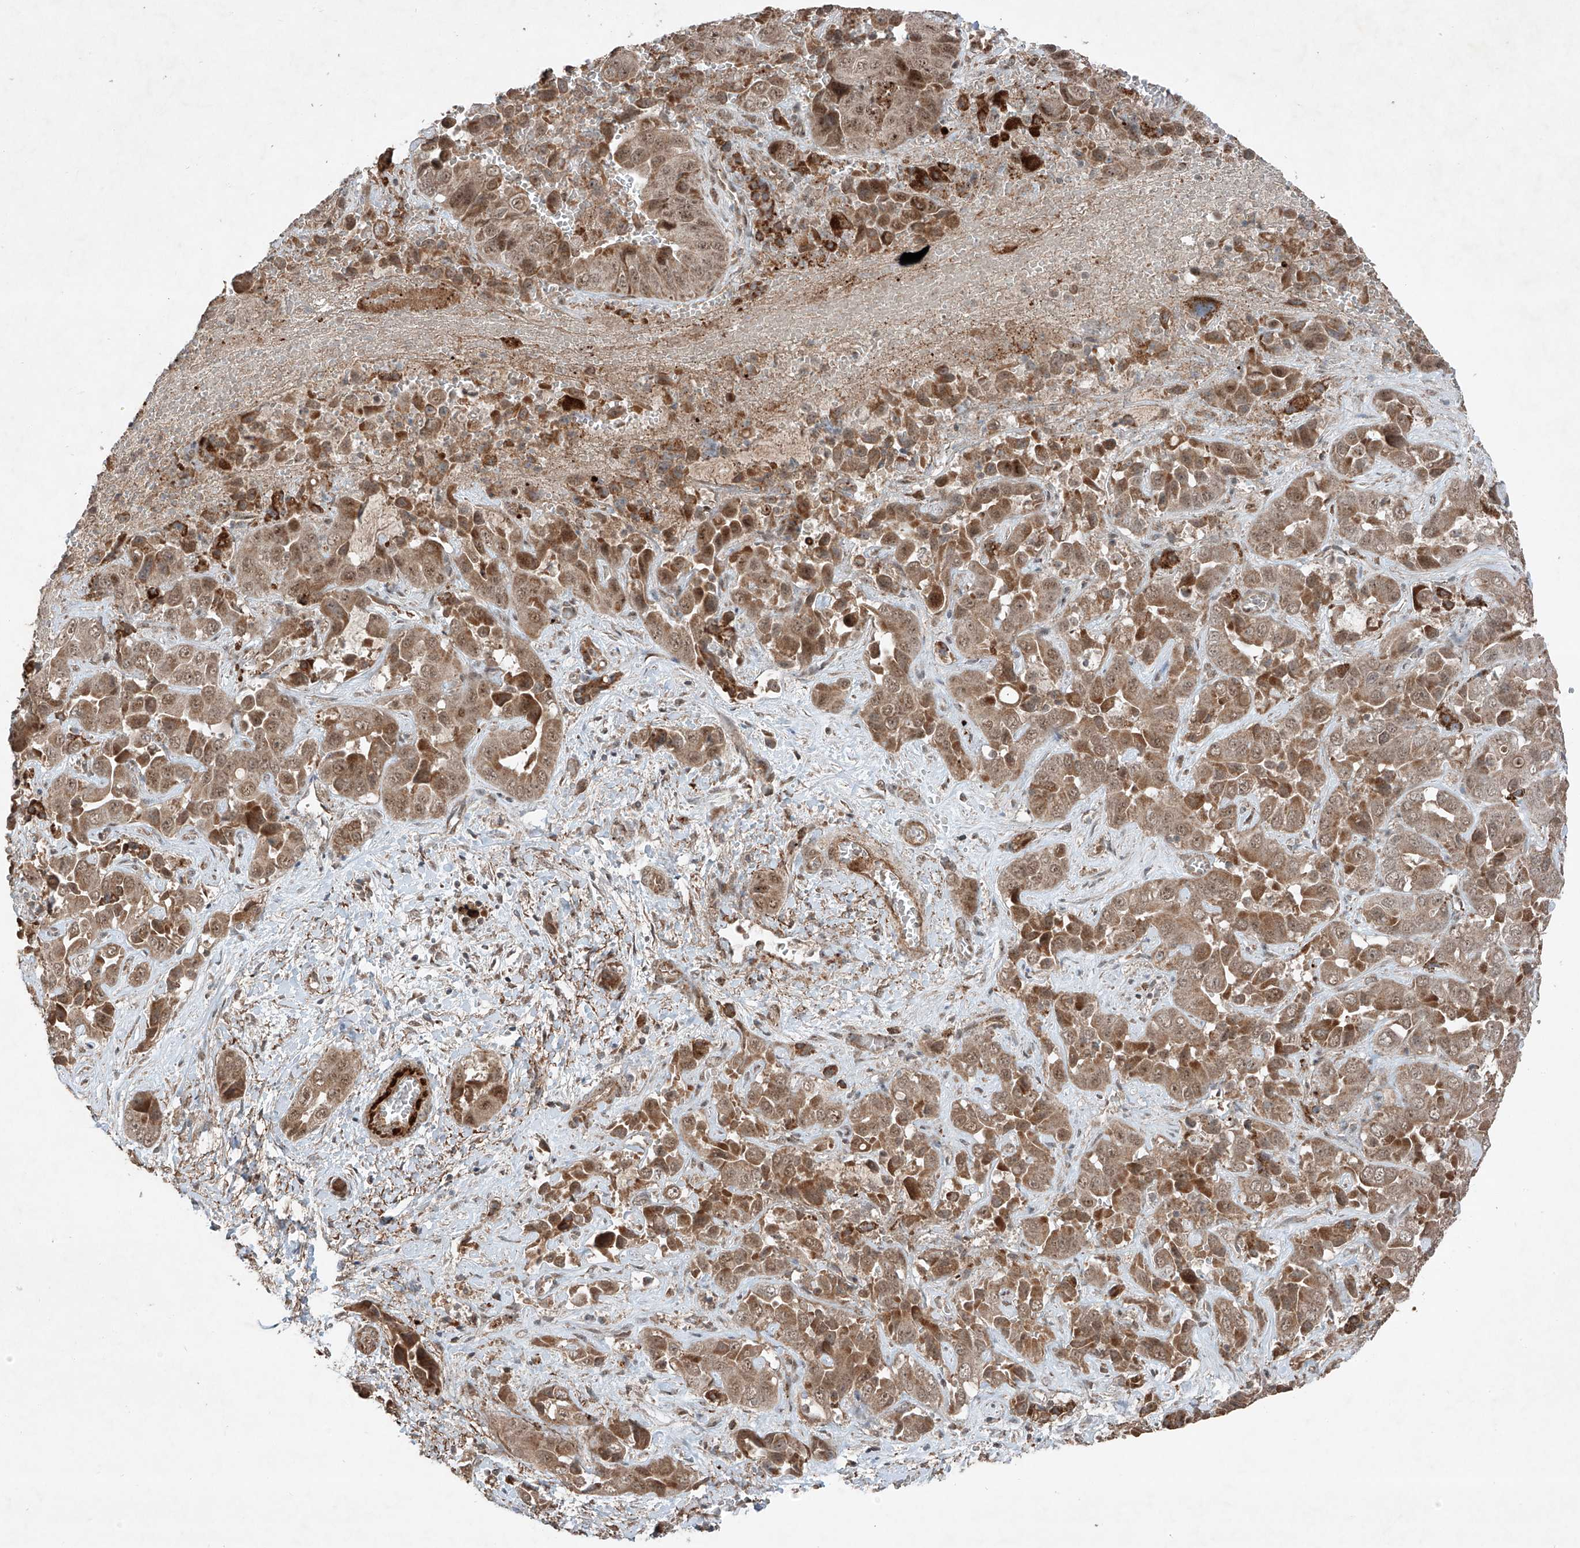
{"staining": {"intensity": "moderate", "quantity": ">75%", "location": "cytoplasmic/membranous,nuclear"}, "tissue": "liver cancer", "cell_type": "Tumor cells", "image_type": "cancer", "snomed": [{"axis": "morphology", "description": "Cholangiocarcinoma"}, {"axis": "topography", "description": "Liver"}], "caption": "Tumor cells reveal medium levels of moderate cytoplasmic/membranous and nuclear staining in approximately >75% of cells in liver cancer (cholangiocarcinoma). The staining is performed using DAB brown chromogen to label protein expression. The nuclei are counter-stained blue using hematoxylin.", "gene": "ZNF620", "patient": {"sex": "female", "age": 52}}